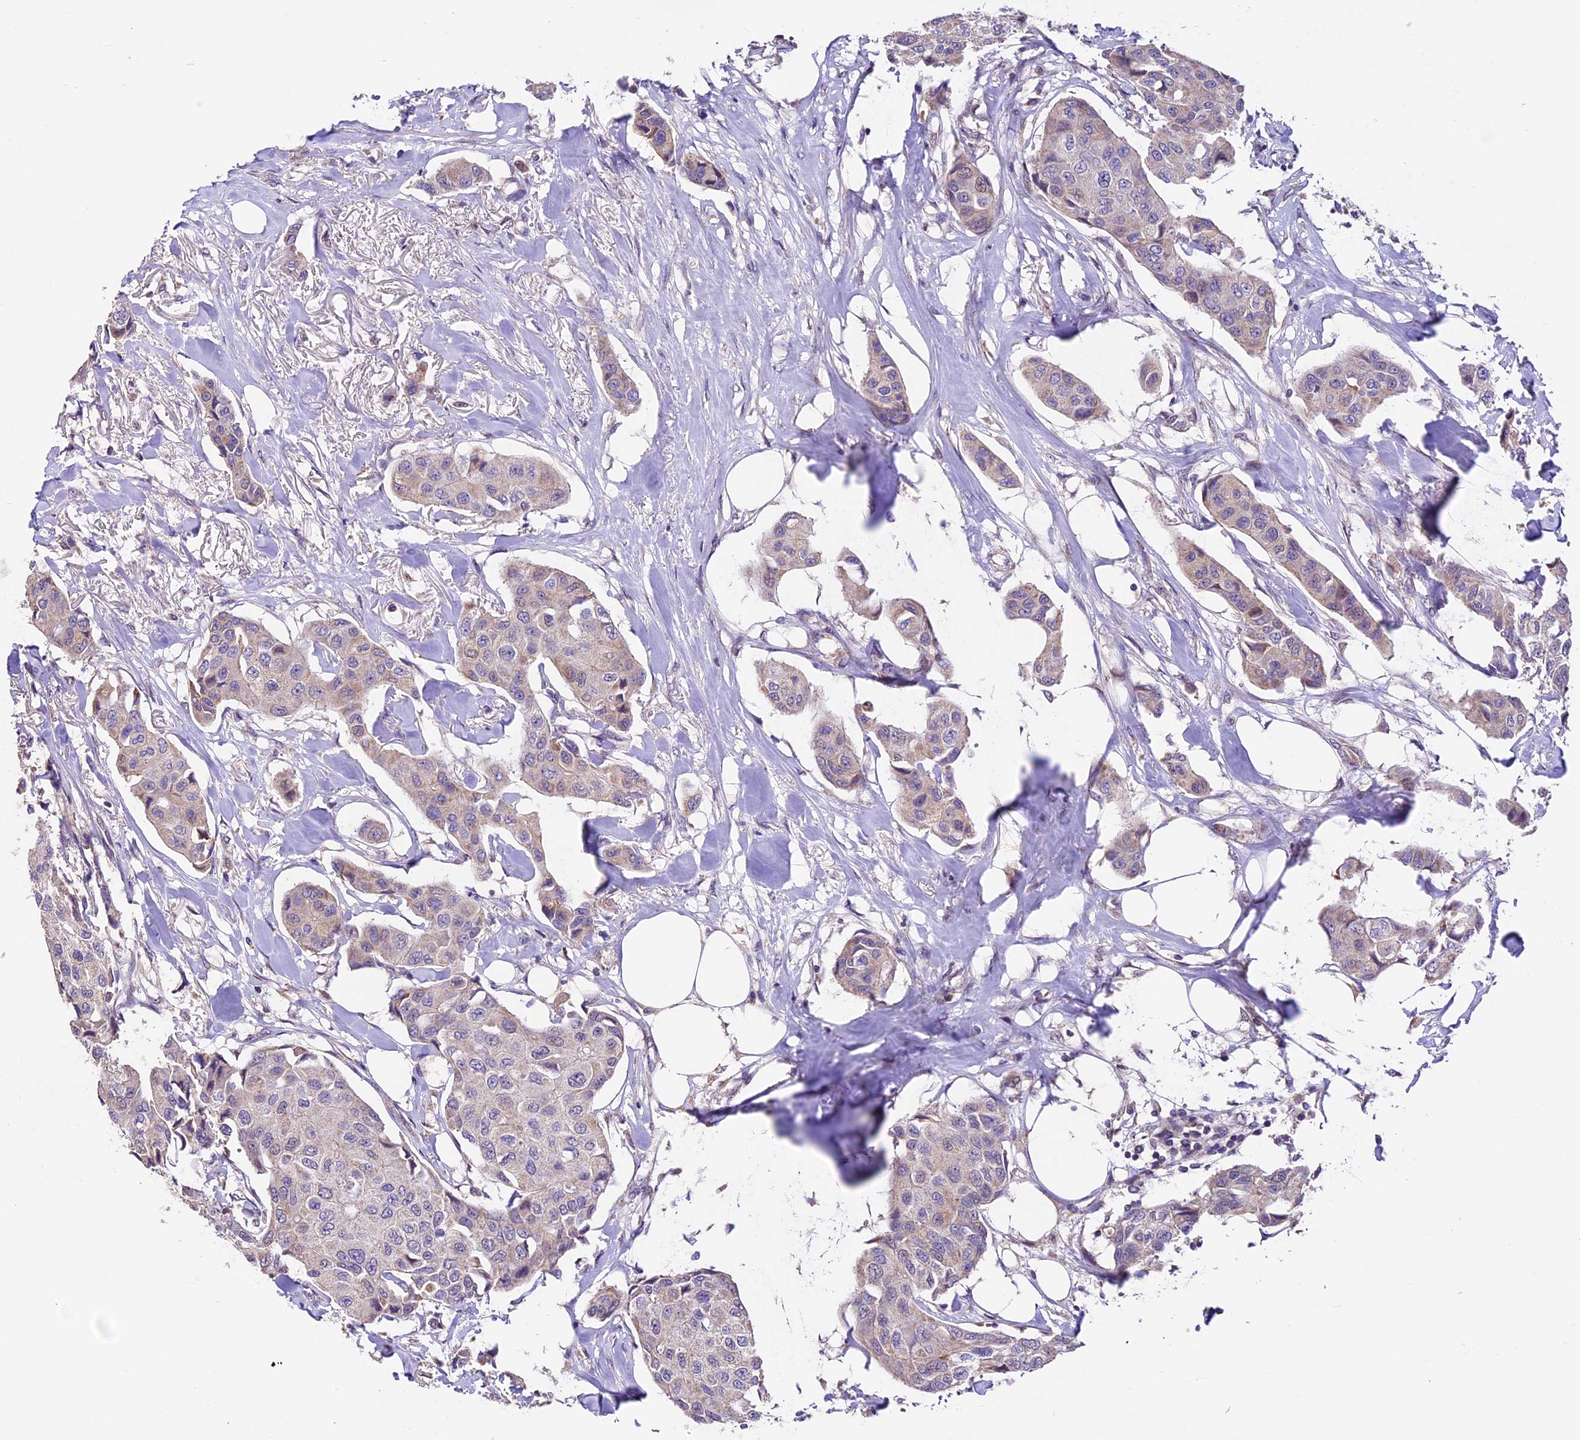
{"staining": {"intensity": "weak", "quantity": "<25%", "location": "cytoplasmic/membranous"}, "tissue": "breast cancer", "cell_type": "Tumor cells", "image_type": "cancer", "snomed": [{"axis": "morphology", "description": "Duct carcinoma"}, {"axis": "topography", "description": "Breast"}], "caption": "This is an immunohistochemistry (IHC) image of infiltrating ductal carcinoma (breast). There is no staining in tumor cells.", "gene": "DDX28", "patient": {"sex": "female", "age": 80}}